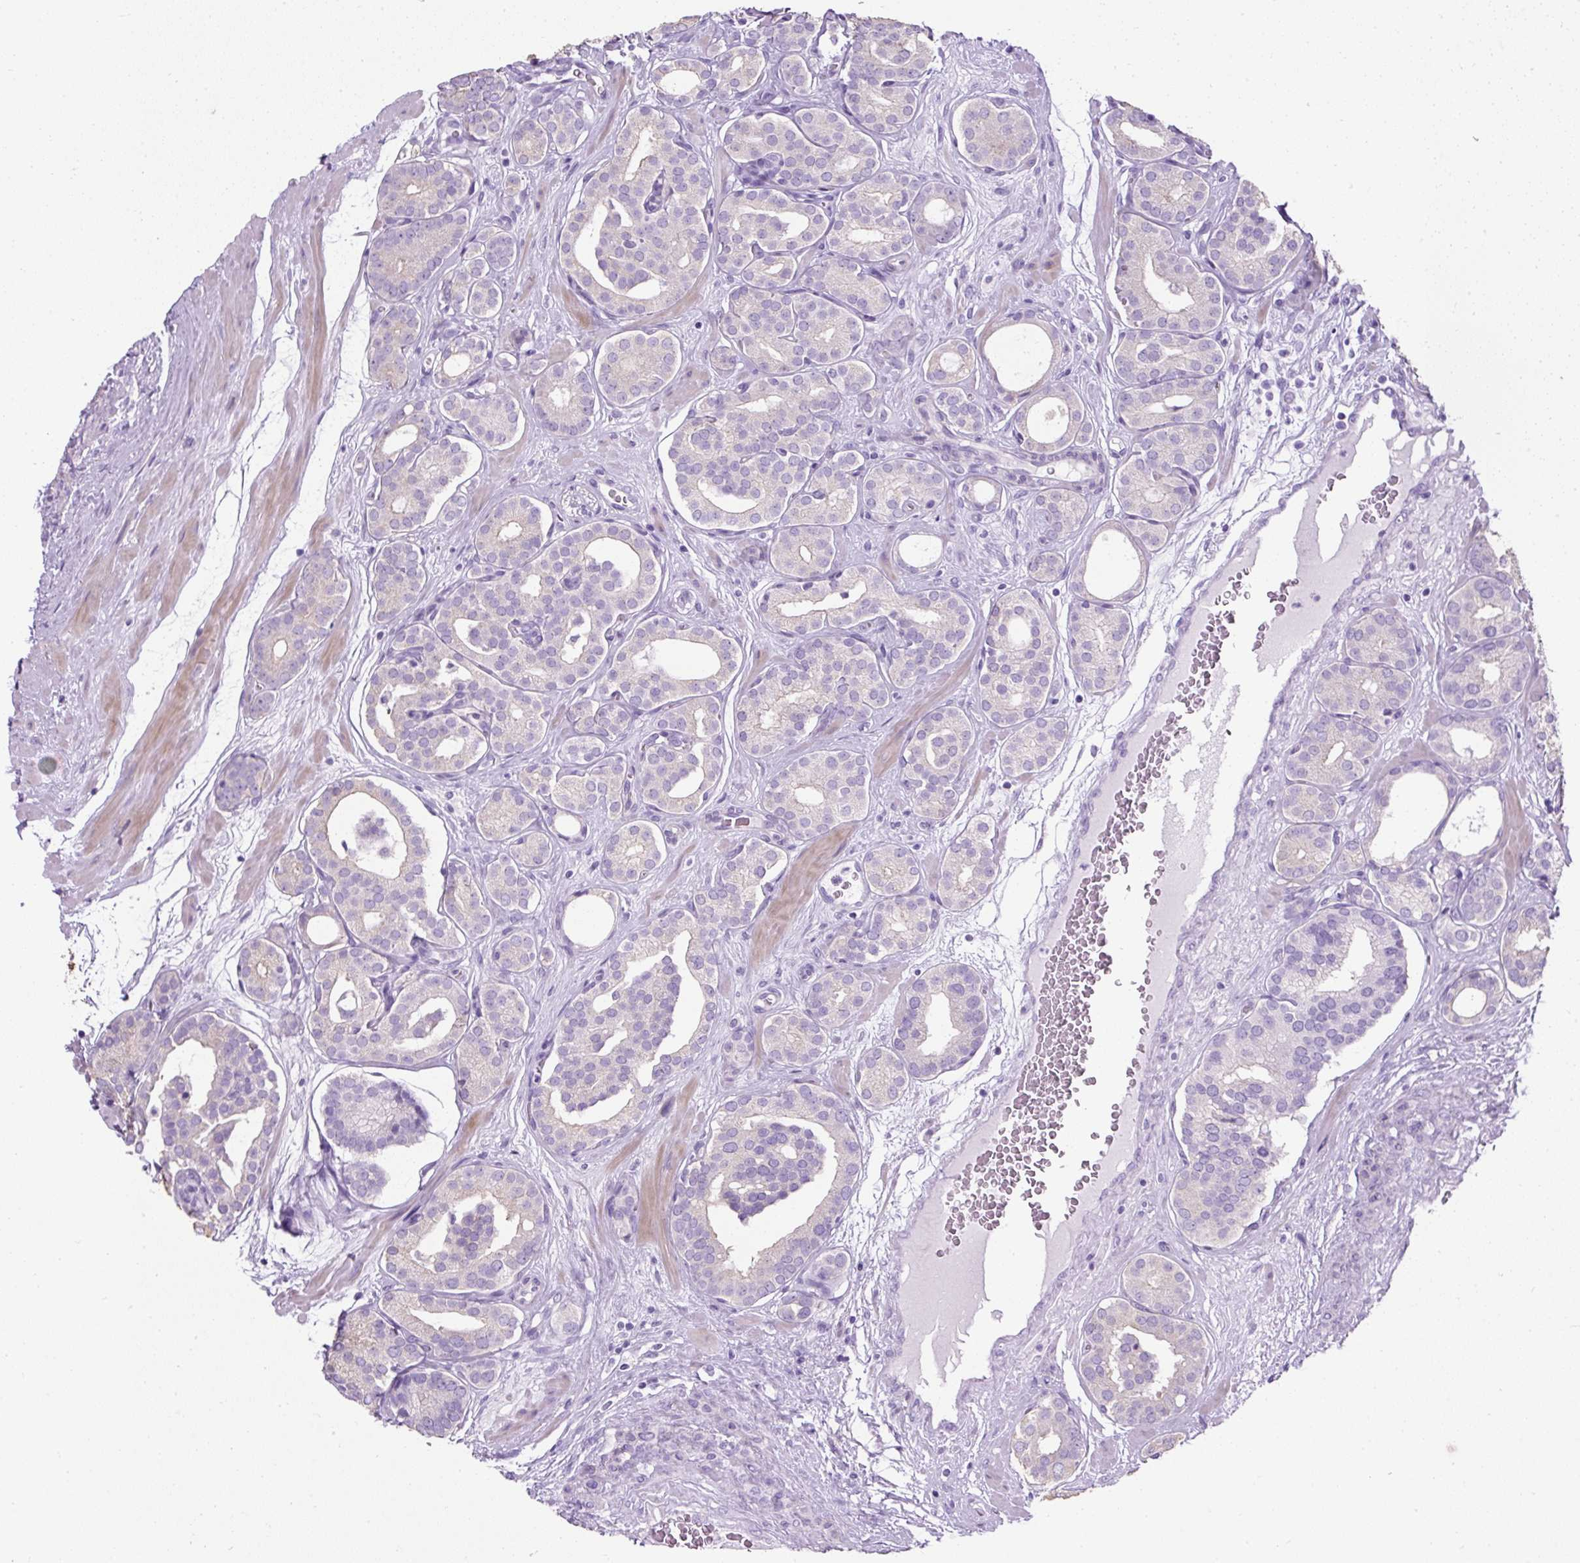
{"staining": {"intensity": "negative", "quantity": "none", "location": "none"}, "tissue": "prostate cancer", "cell_type": "Tumor cells", "image_type": "cancer", "snomed": [{"axis": "morphology", "description": "Adenocarcinoma, High grade"}, {"axis": "topography", "description": "Prostate"}], "caption": "Tumor cells are negative for brown protein staining in prostate cancer (adenocarcinoma (high-grade)). Nuclei are stained in blue.", "gene": "C2CD4C", "patient": {"sex": "male", "age": 66}}